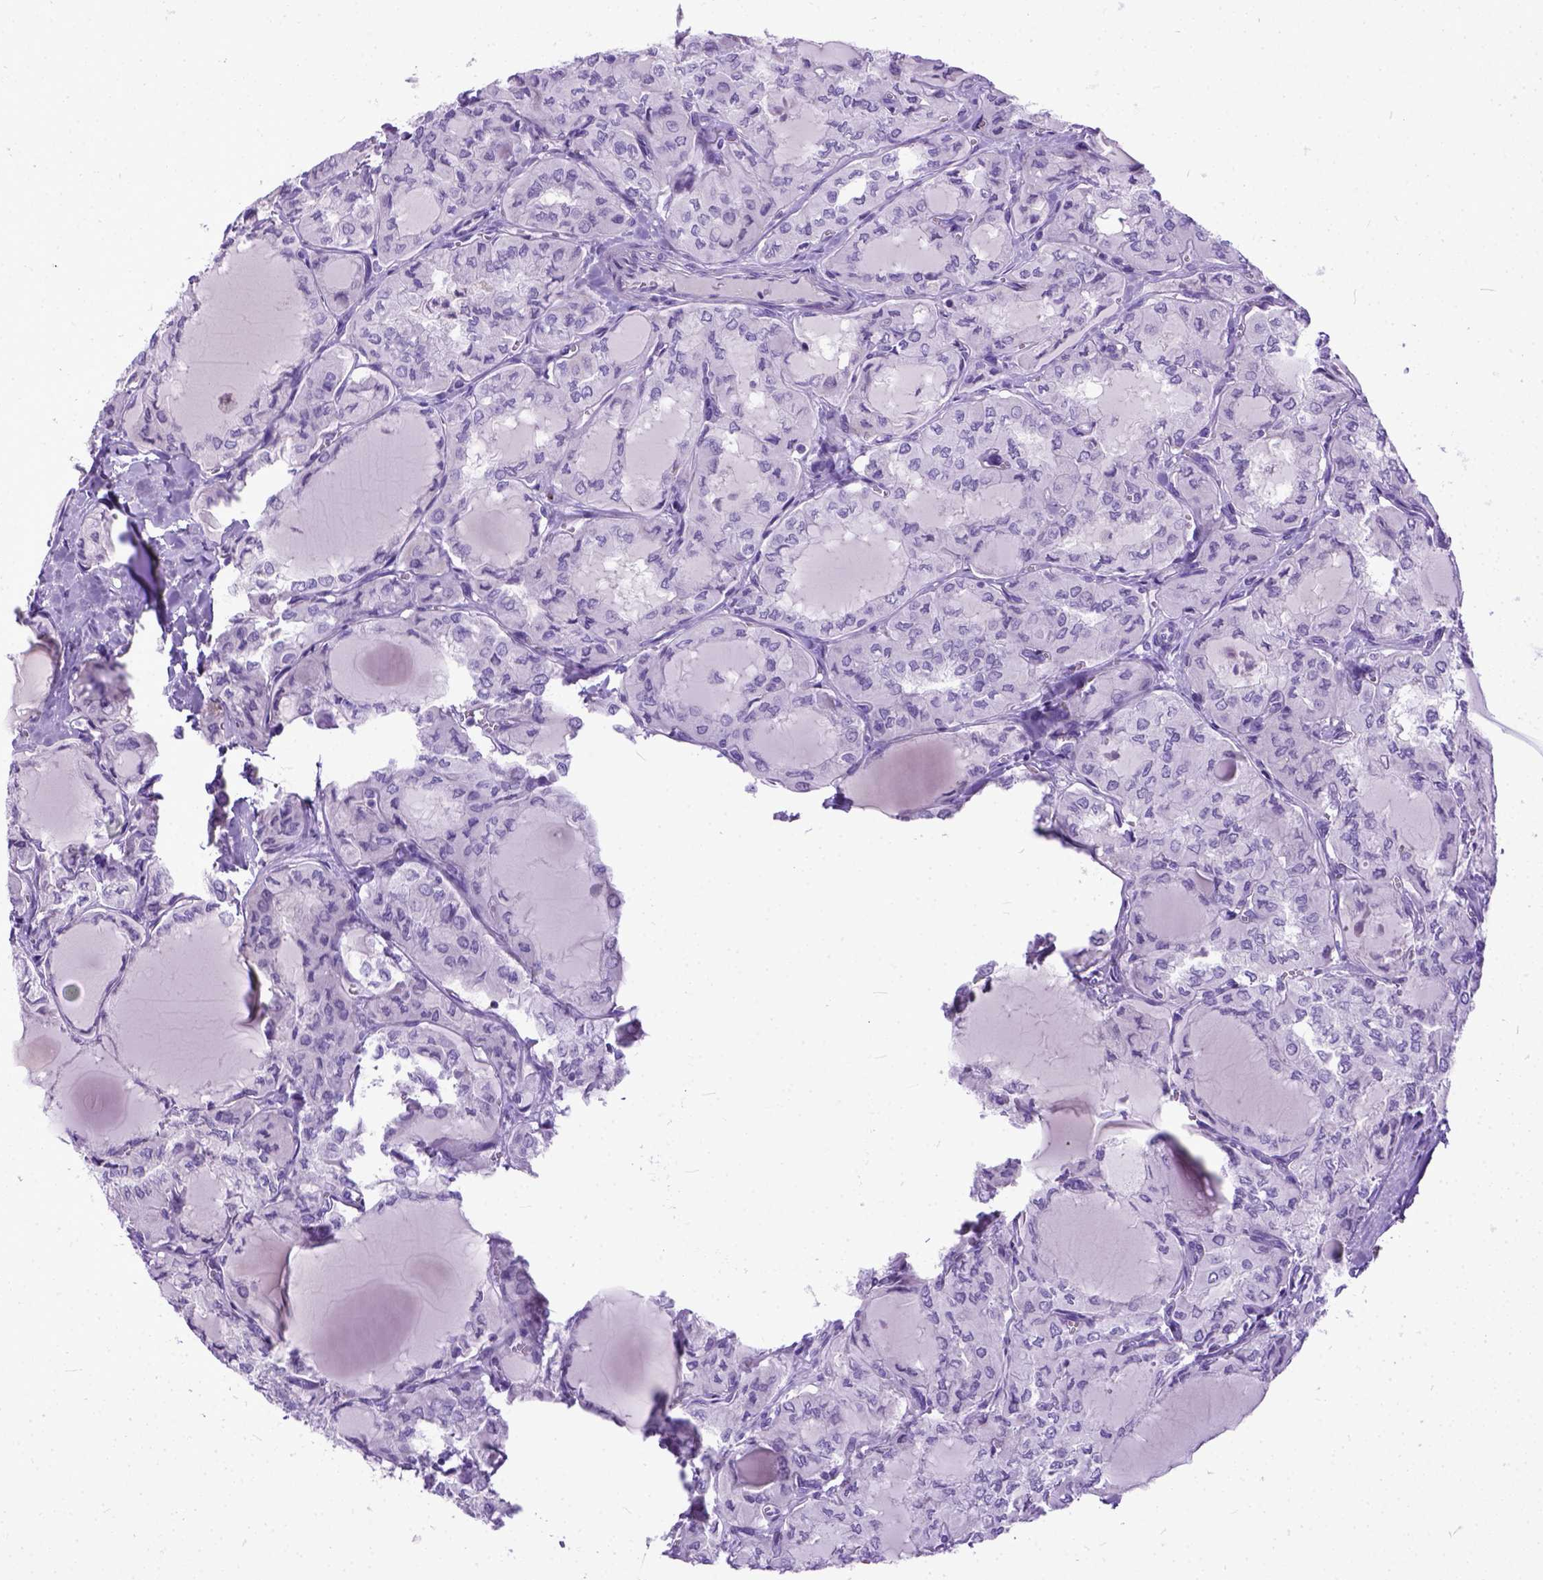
{"staining": {"intensity": "negative", "quantity": "none", "location": "none"}, "tissue": "thyroid cancer", "cell_type": "Tumor cells", "image_type": "cancer", "snomed": [{"axis": "morphology", "description": "Papillary adenocarcinoma, NOS"}, {"axis": "topography", "description": "Thyroid gland"}], "caption": "This is an IHC micrograph of human thyroid papillary adenocarcinoma. There is no positivity in tumor cells.", "gene": "PLK5", "patient": {"sex": "male", "age": 20}}